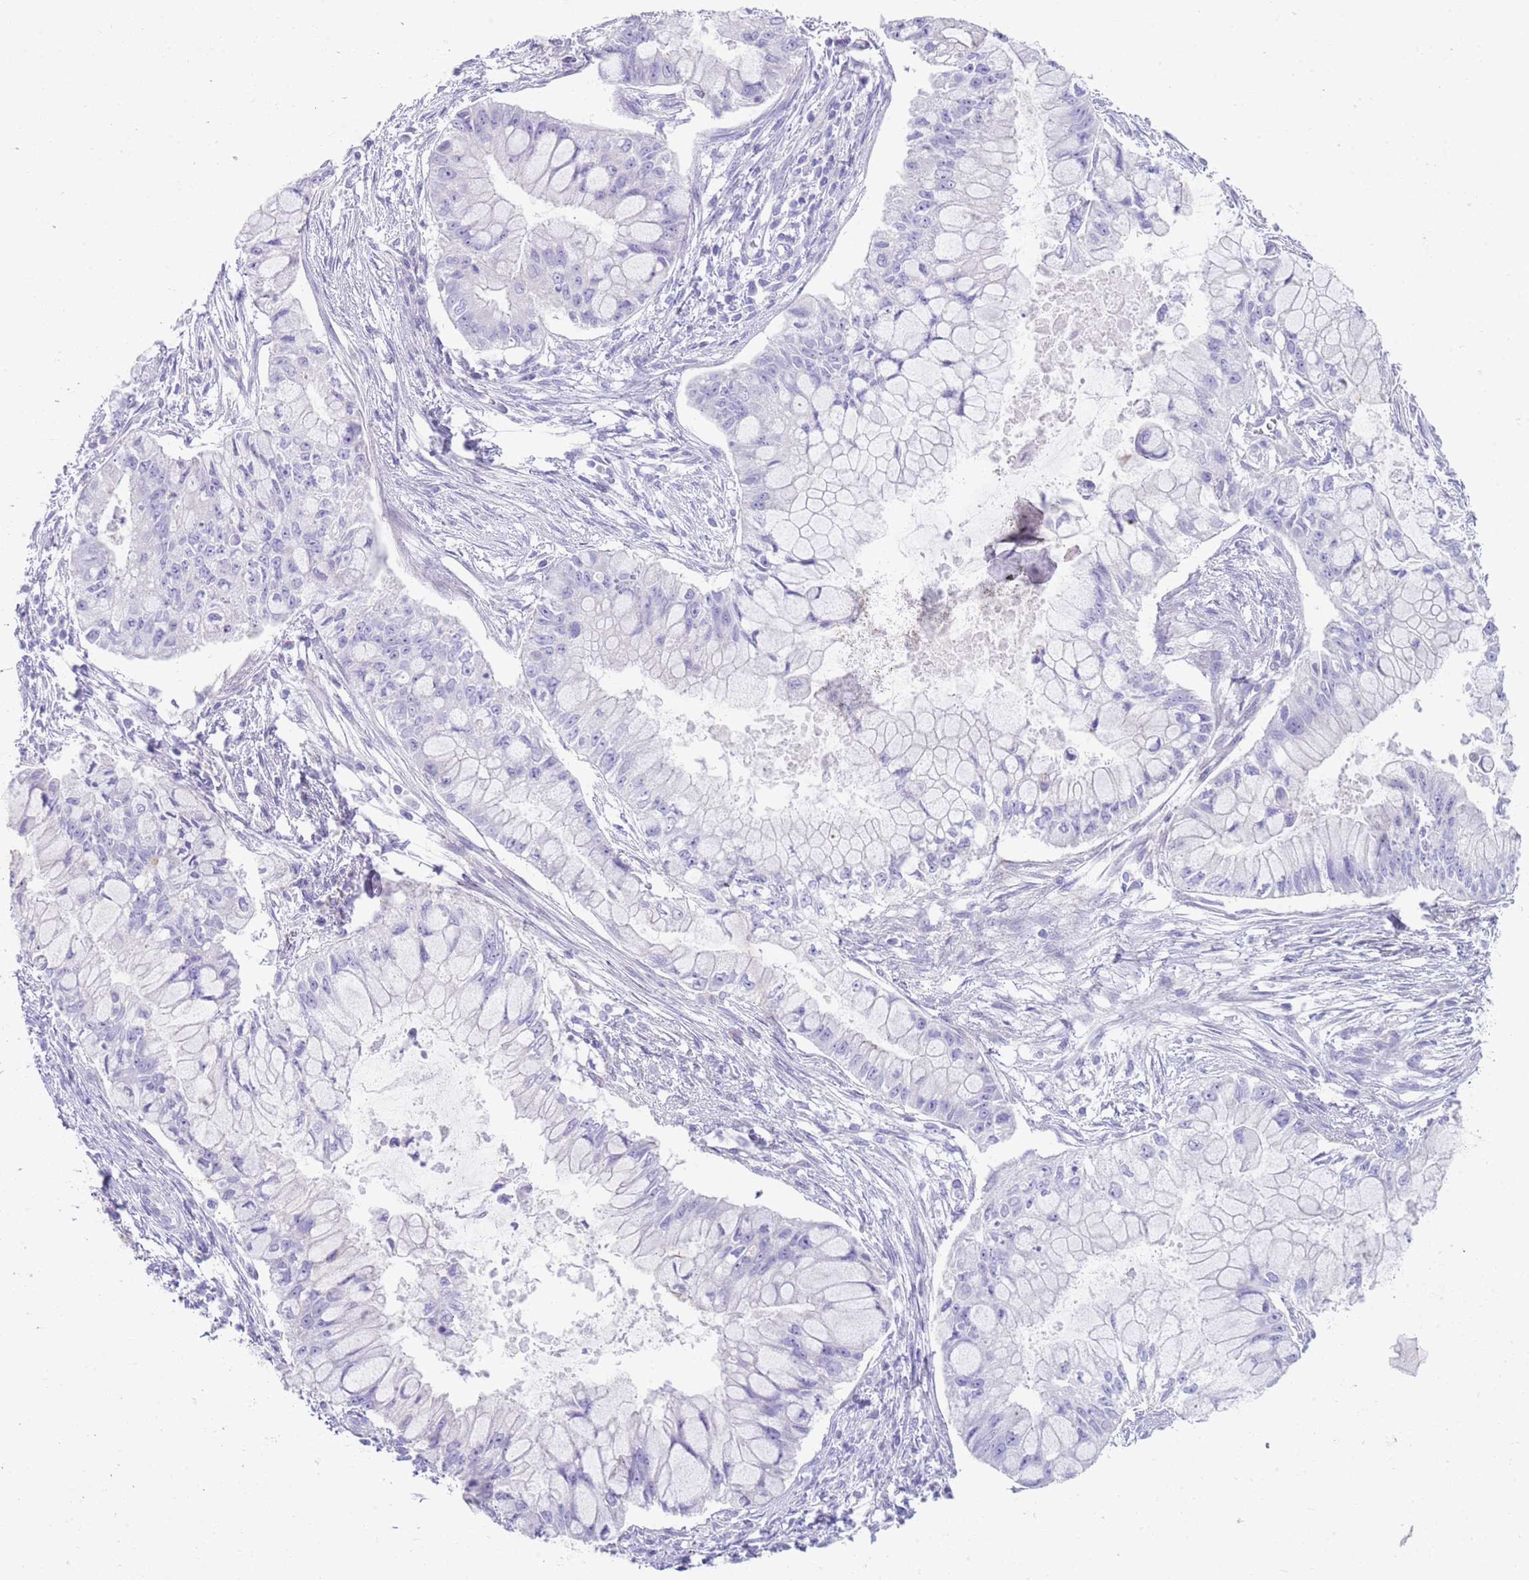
{"staining": {"intensity": "negative", "quantity": "none", "location": "none"}, "tissue": "pancreatic cancer", "cell_type": "Tumor cells", "image_type": "cancer", "snomed": [{"axis": "morphology", "description": "Adenocarcinoma, NOS"}, {"axis": "topography", "description": "Pancreas"}], "caption": "Pancreatic cancer (adenocarcinoma) stained for a protein using immunohistochemistry (IHC) reveals no expression tumor cells.", "gene": "CPXM2", "patient": {"sex": "male", "age": 48}}